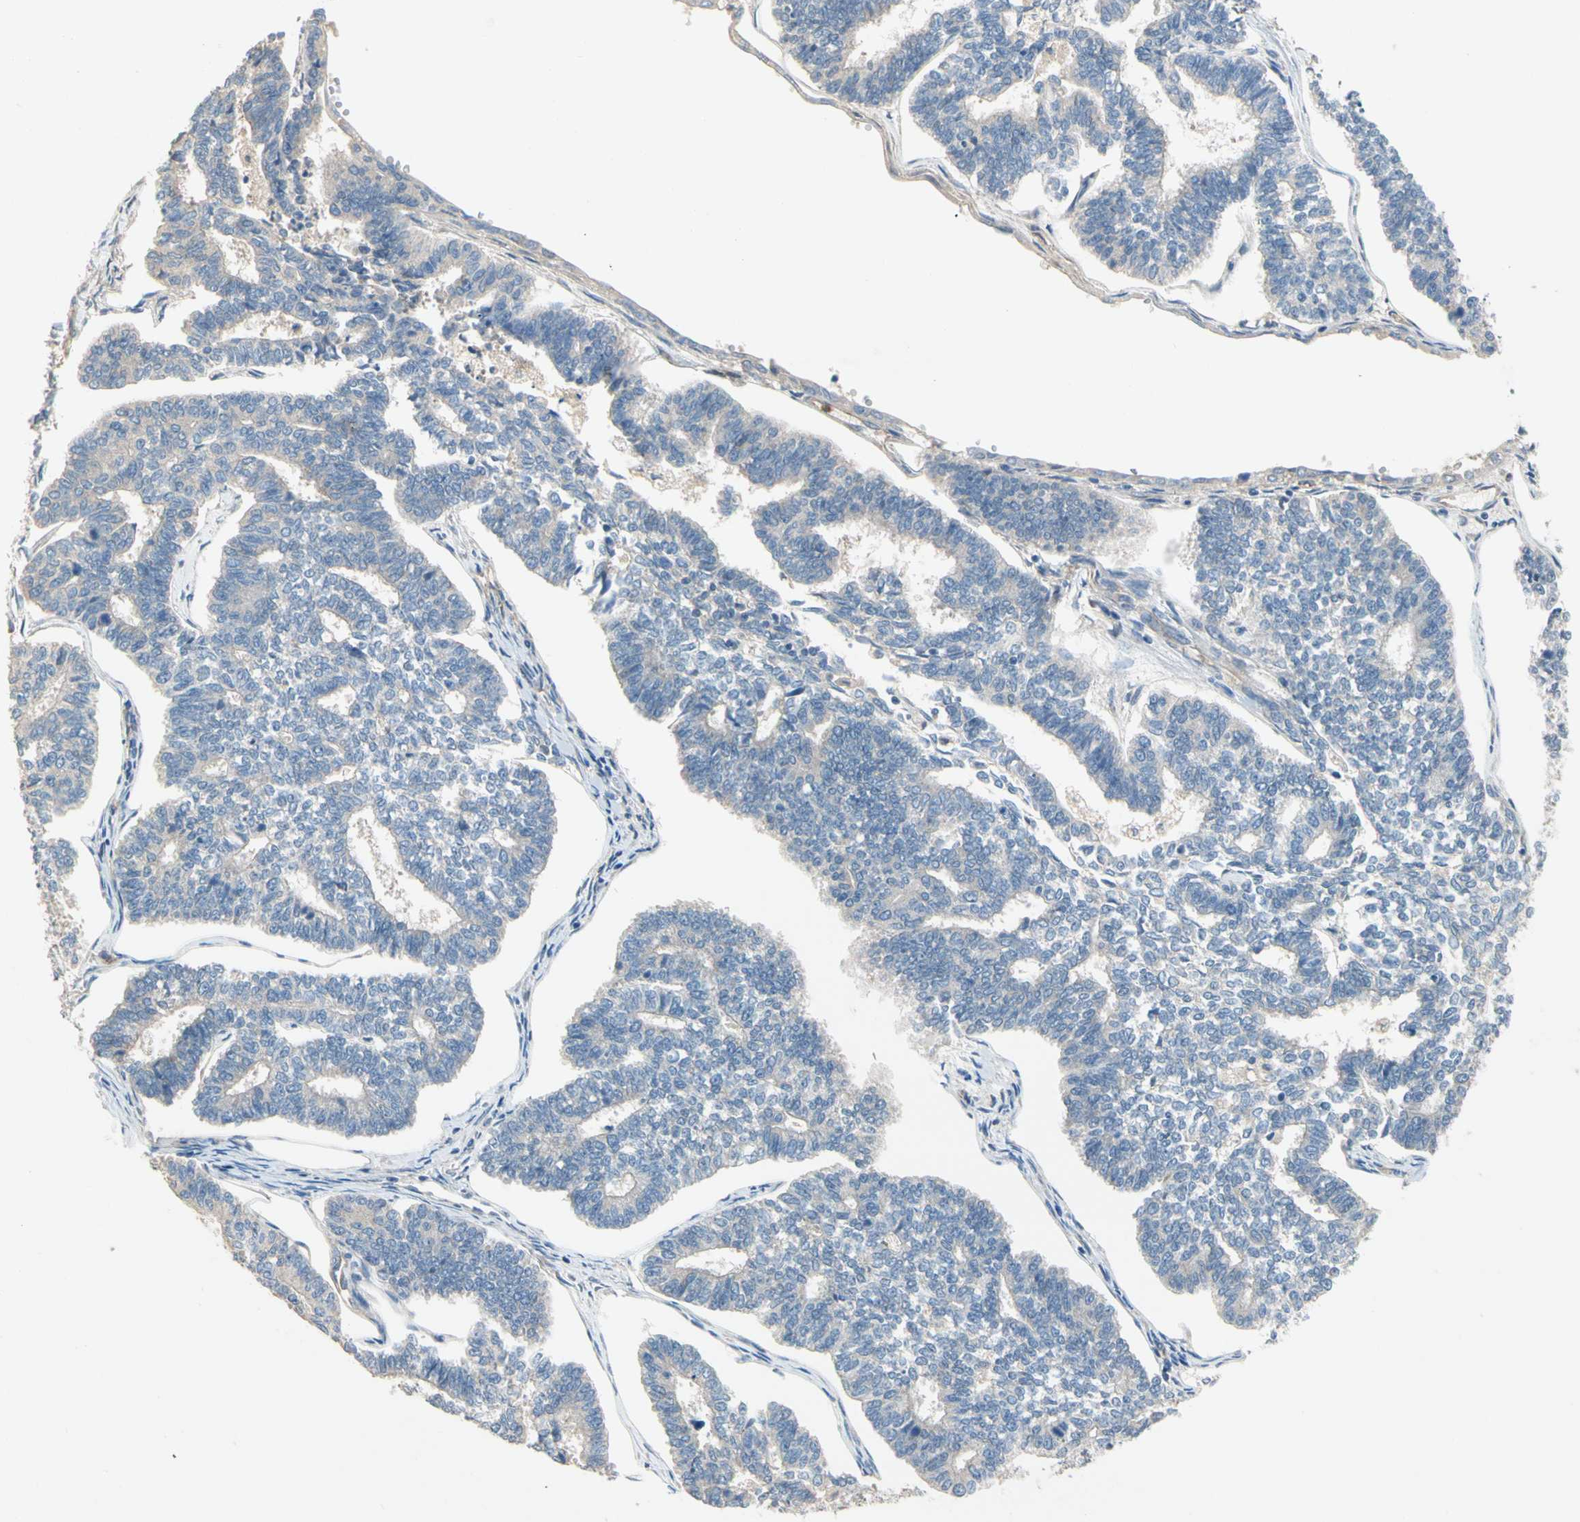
{"staining": {"intensity": "negative", "quantity": "none", "location": "none"}, "tissue": "endometrial cancer", "cell_type": "Tumor cells", "image_type": "cancer", "snomed": [{"axis": "morphology", "description": "Adenocarcinoma, NOS"}, {"axis": "topography", "description": "Endometrium"}], "caption": "A histopathology image of human adenocarcinoma (endometrial) is negative for staining in tumor cells.", "gene": "SIGLEC5", "patient": {"sex": "female", "age": 70}}